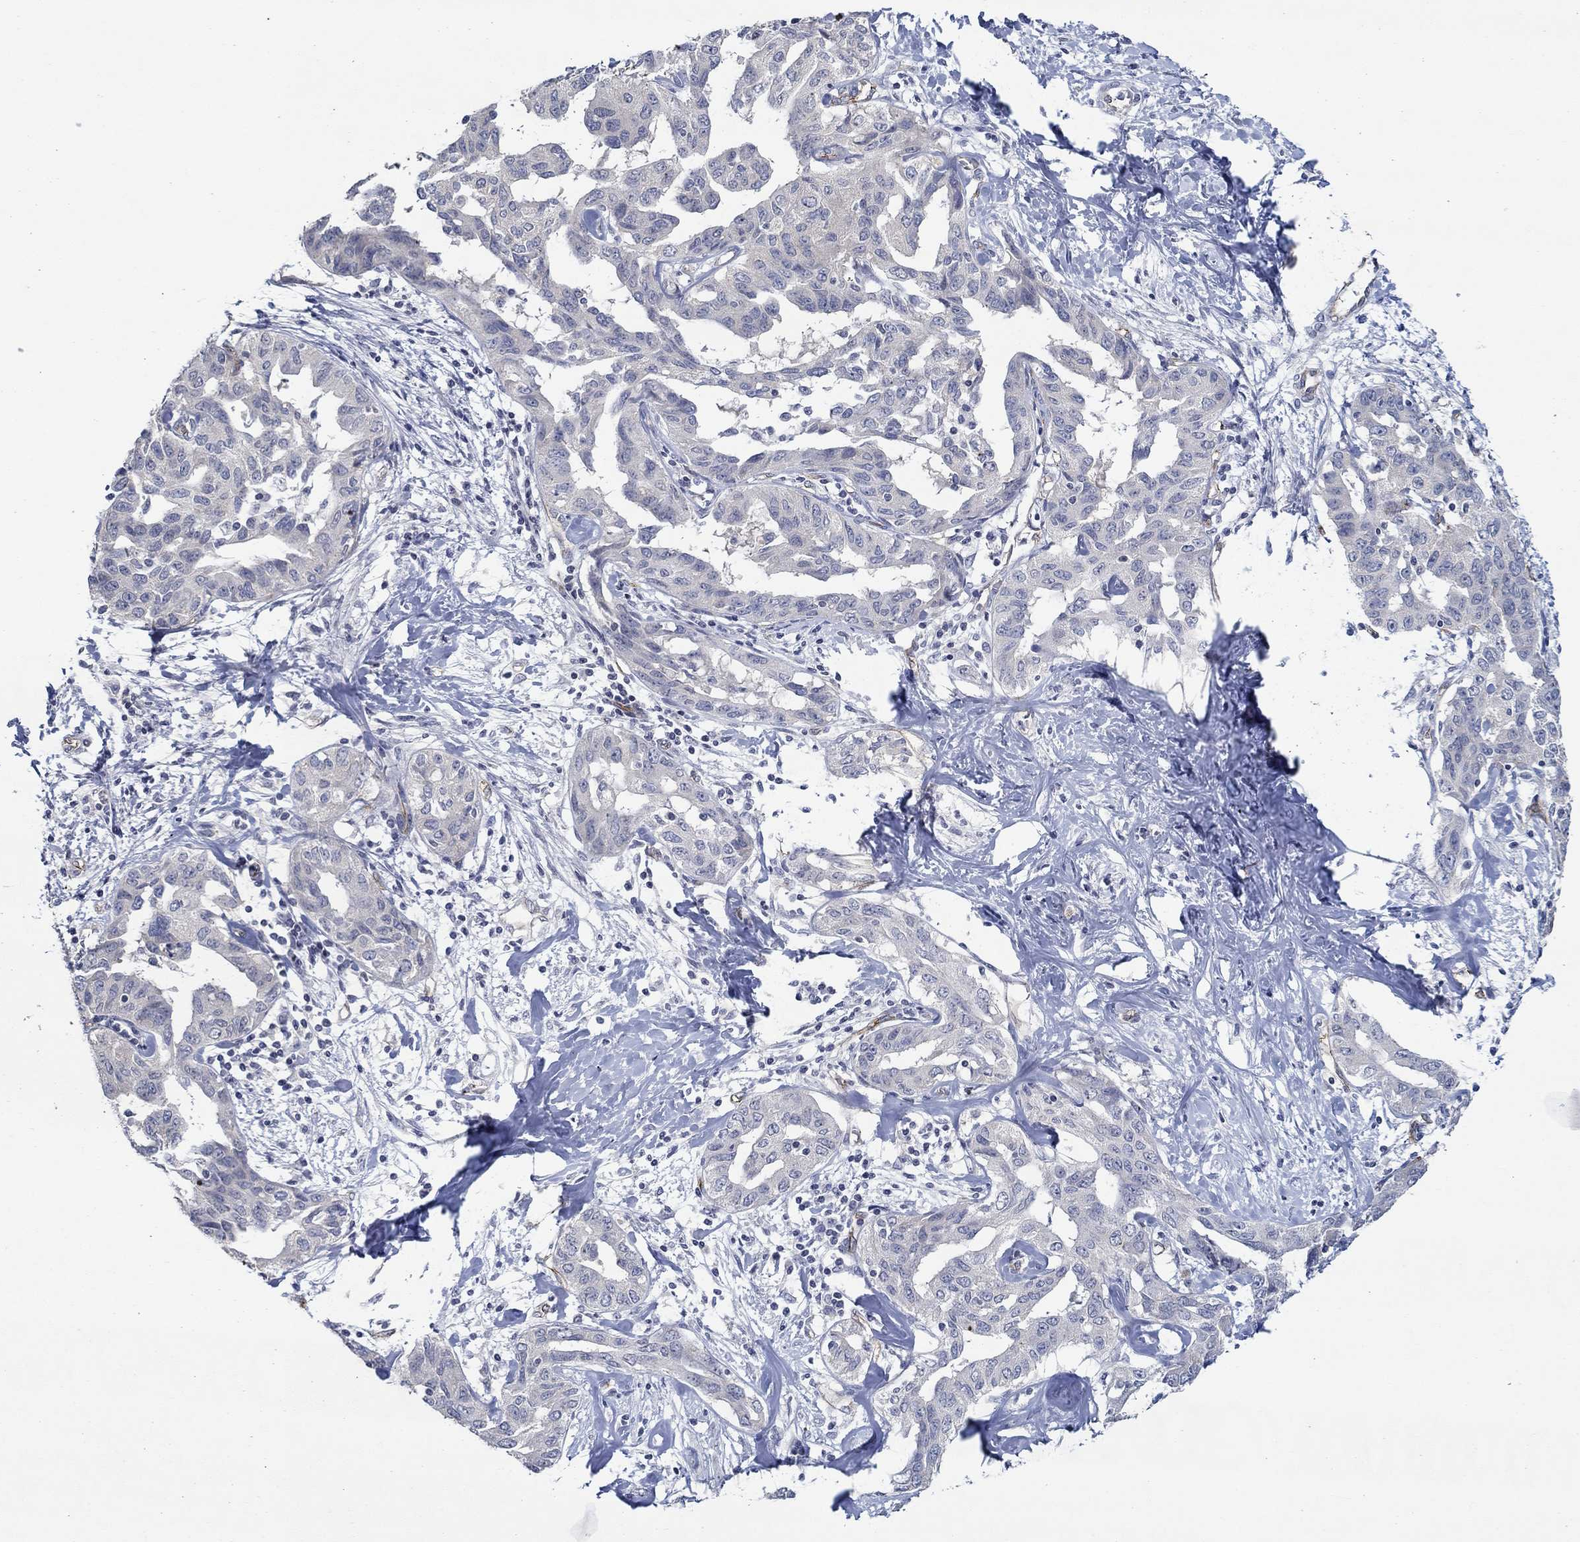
{"staining": {"intensity": "negative", "quantity": "none", "location": "none"}, "tissue": "liver cancer", "cell_type": "Tumor cells", "image_type": "cancer", "snomed": [{"axis": "morphology", "description": "Cholangiocarcinoma"}, {"axis": "topography", "description": "Liver"}], "caption": "The immunohistochemistry image has no significant expression in tumor cells of liver cancer tissue.", "gene": "GJA5", "patient": {"sex": "male", "age": 59}}